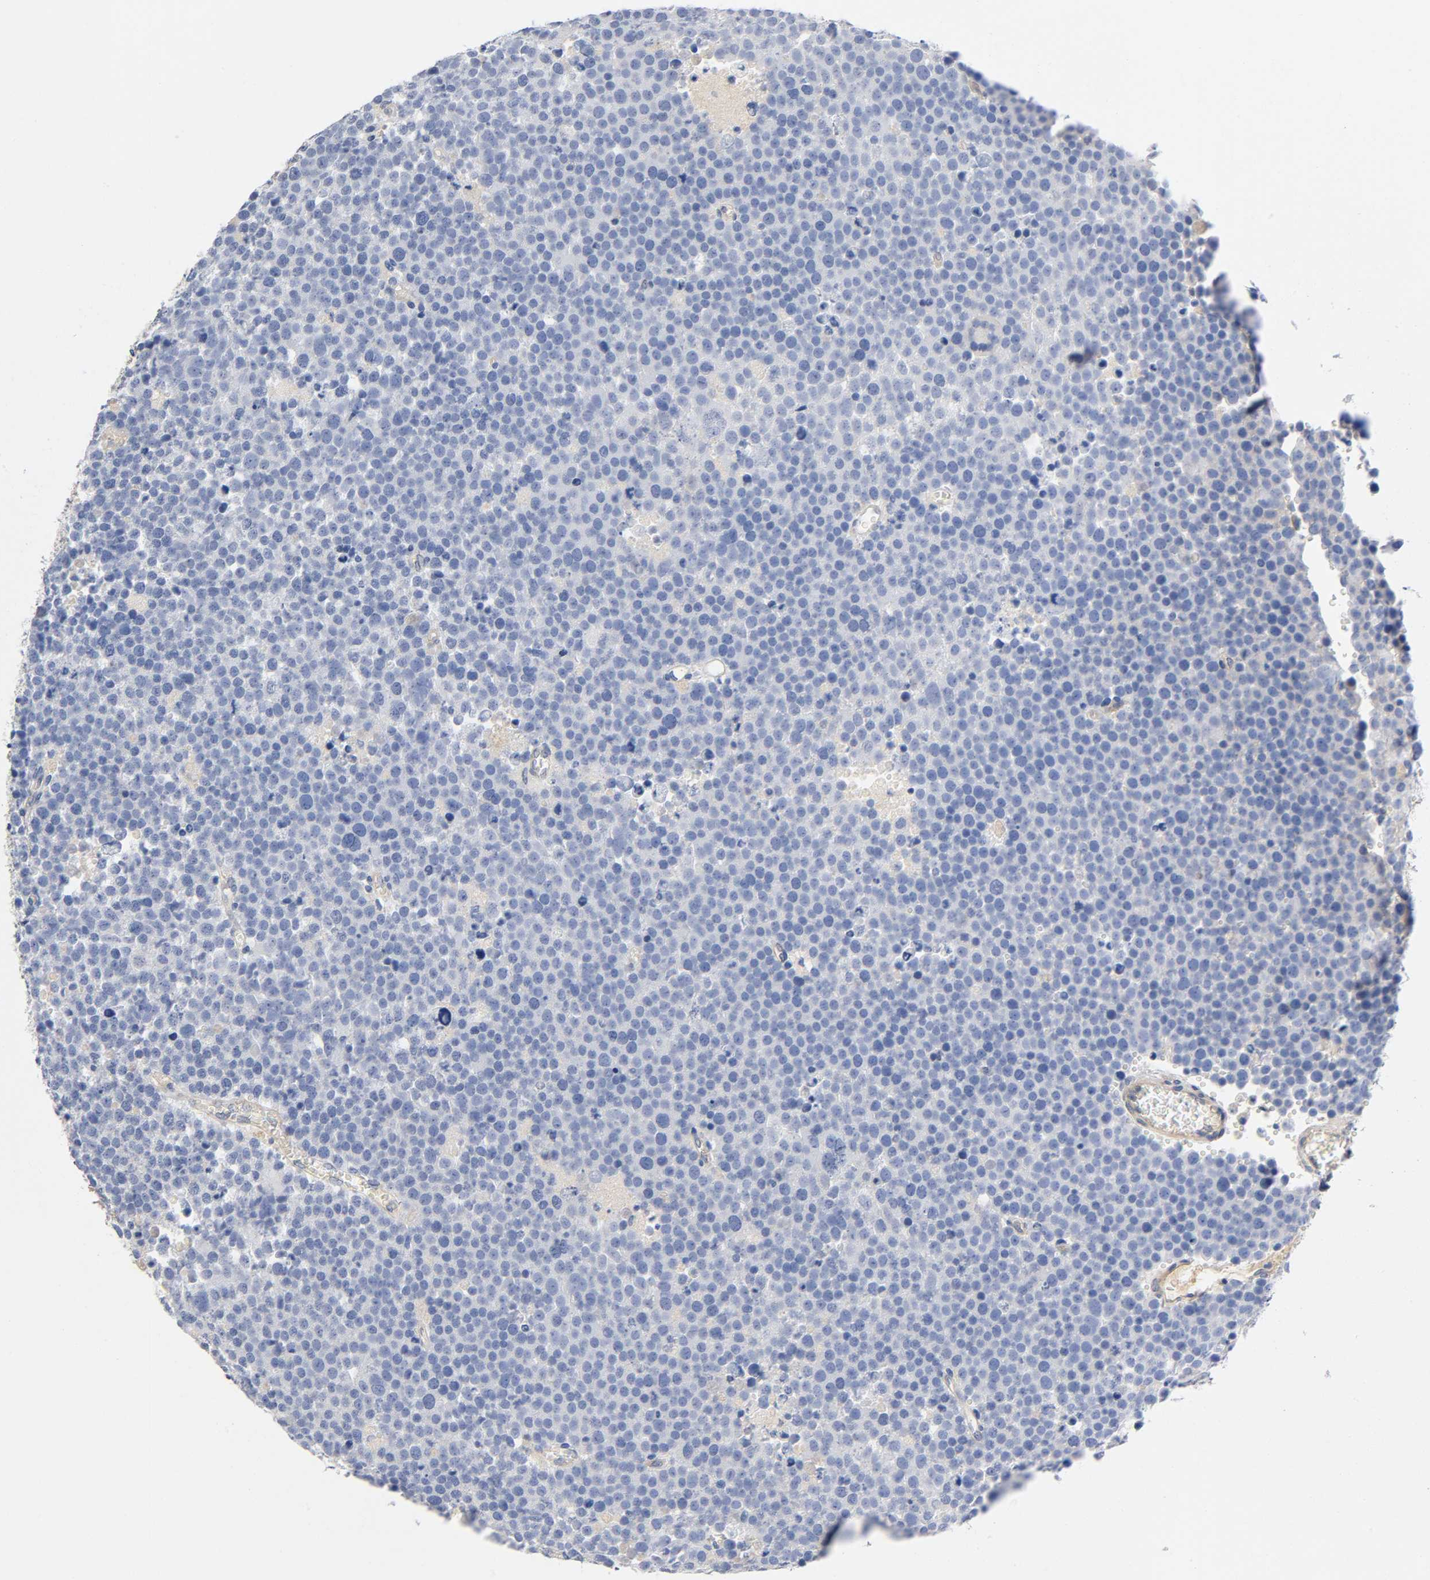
{"staining": {"intensity": "weak", "quantity": "<25%", "location": "cytoplasmic/membranous"}, "tissue": "testis cancer", "cell_type": "Tumor cells", "image_type": "cancer", "snomed": [{"axis": "morphology", "description": "Seminoma, NOS"}, {"axis": "topography", "description": "Testis"}], "caption": "Immunohistochemical staining of testis seminoma reveals no significant staining in tumor cells.", "gene": "TNC", "patient": {"sex": "male", "age": 71}}